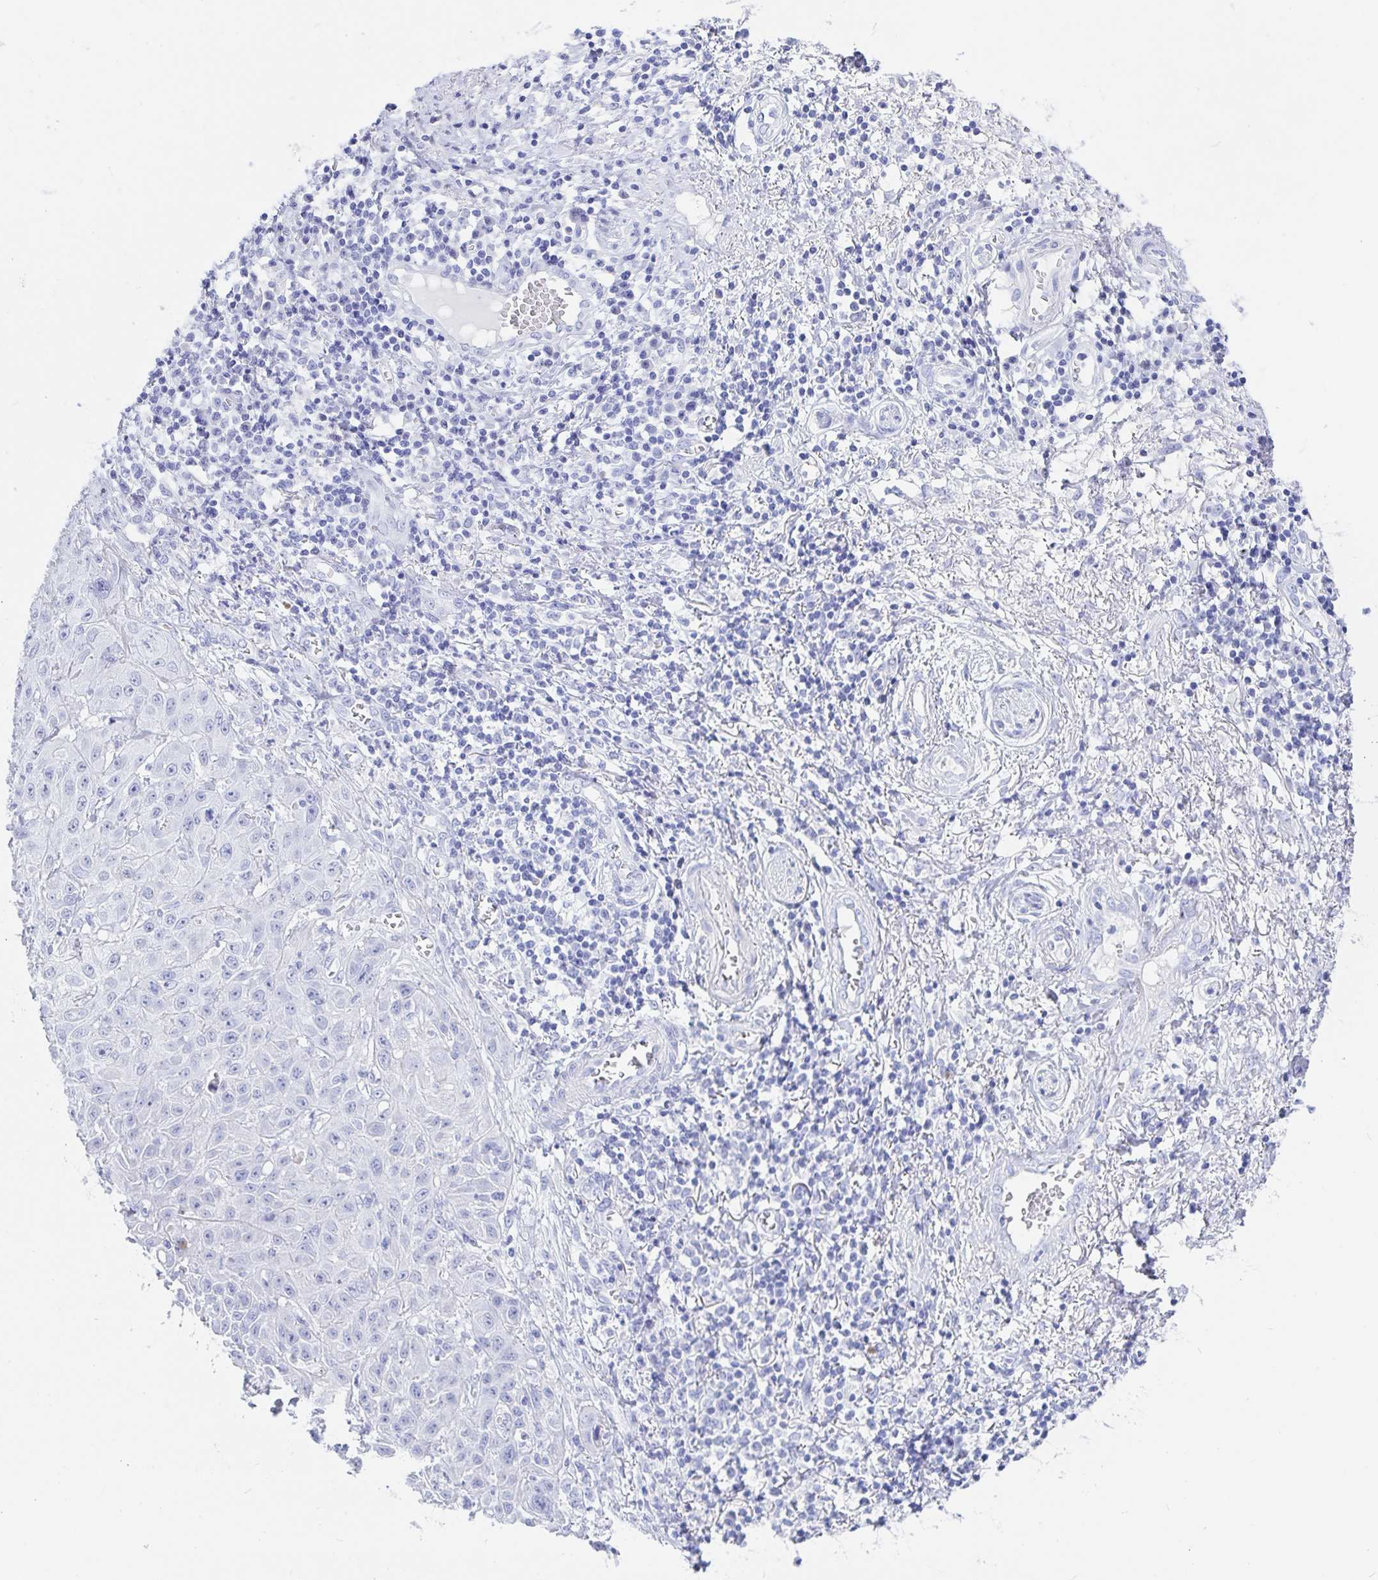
{"staining": {"intensity": "negative", "quantity": "none", "location": "none"}, "tissue": "skin cancer", "cell_type": "Tumor cells", "image_type": "cancer", "snomed": [{"axis": "morphology", "description": "Squamous cell carcinoma, NOS"}, {"axis": "topography", "description": "Skin"}, {"axis": "topography", "description": "Vulva"}], "caption": "Tumor cells are negative for brown protein staining in skin squamous cell carcinoma. (DAB immunohistochemistry (IHC) with hematoxylin counter stain).", "gene": "KCNH6", "patient": {"sex": "female", "age": 71}}